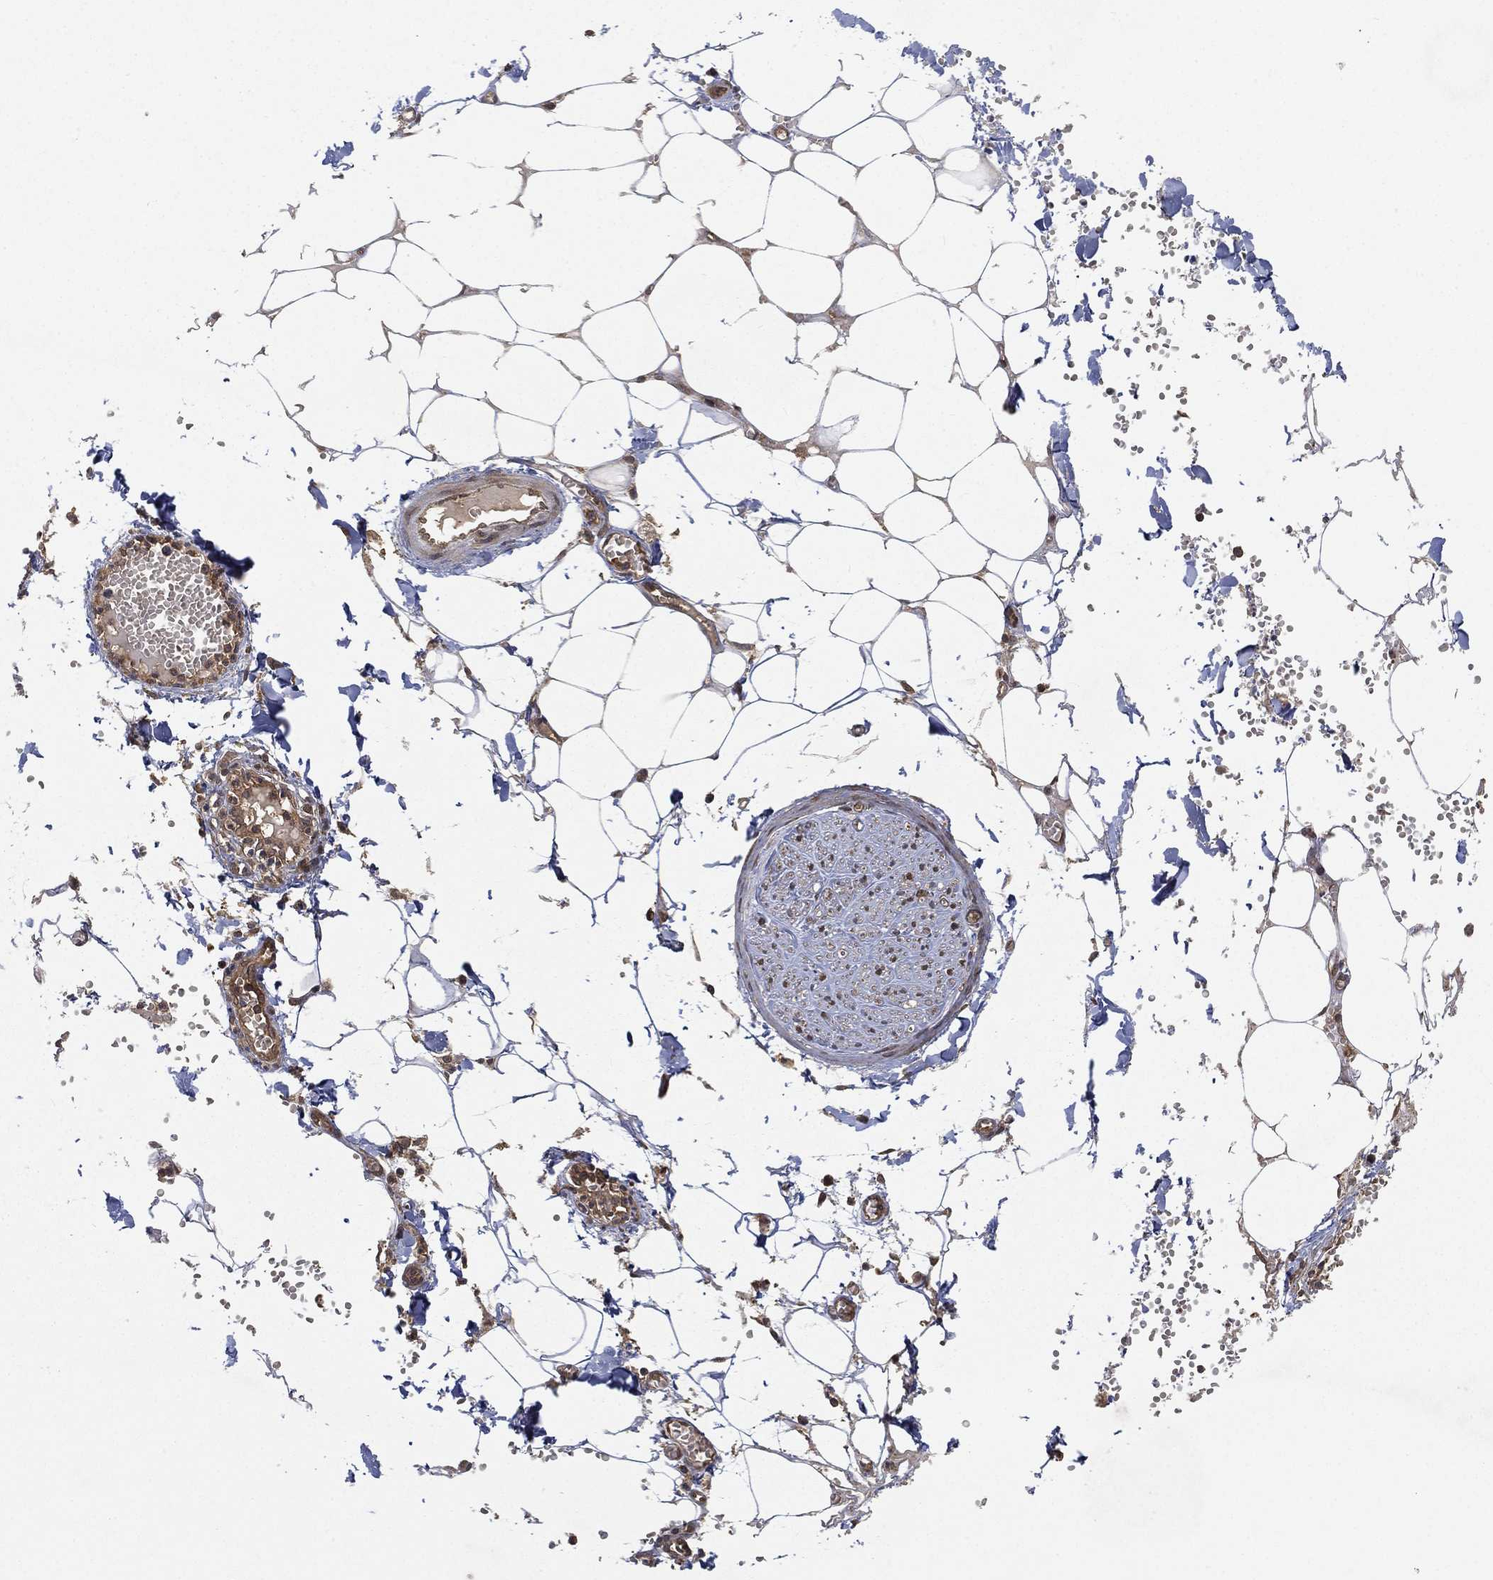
{"staining": {"intensity": "negative", "quantity": "none", "location": "none"}, "tissue": "adipose tissue", "cell_type": "Adipocytes", "image_type": "normal", "snomed": [{"axis": "morphology", "description": "Normal tissue, NOS"}, {"axis": "morphology", "description": "Squamous cell carcinoma, NOS"}, {"axis": "topography", "description": "Cartilage tissue"}, {"axis": "topography", "description": "Lung"}], "caption": "IHC of benign adipose tissue exhibits no positivity in adipocytes.", "gene": "UBA5", "patient": {"sex": "male", "age": 66}}